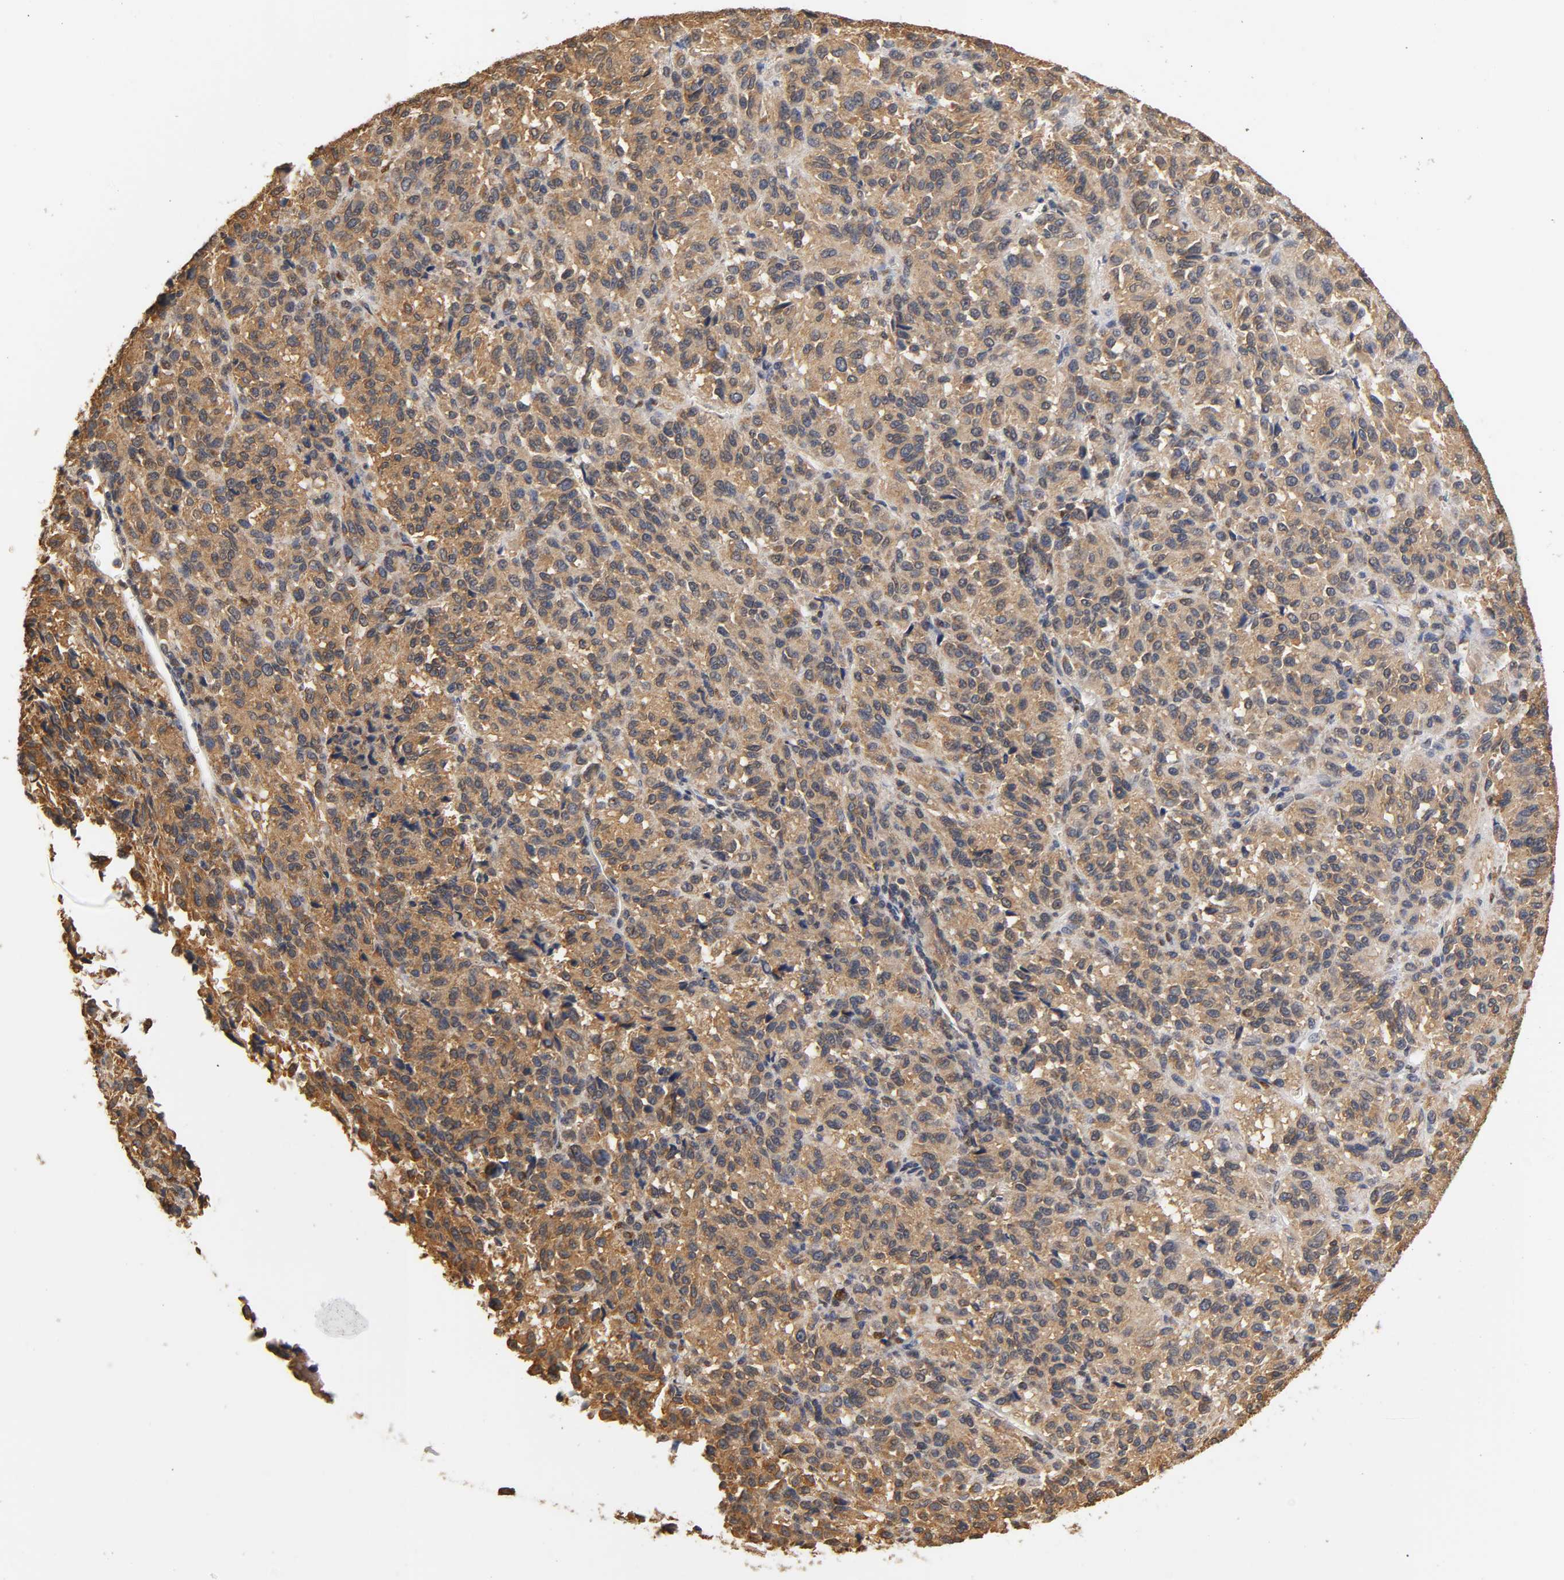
{"staining": {"intensity": "strong", "quantity": ">75%", "location": "cytoplasmic/membranous"}, "tissue": "melanoma", "cell_type": "Tumor cells", "image_type": "cancer", "snomed": [{"axis": "morphology", "description": "Malignant melanoma, Metastatic site"}, {"axis": "topography", "description": "Lung"}], "caption": "Human malignant melanoma (metastatic site) stained with a protein marker reveals strong staining in tumor cells.", "gene": "PKN1", "patient": {"sex": "male", "age": 64}}